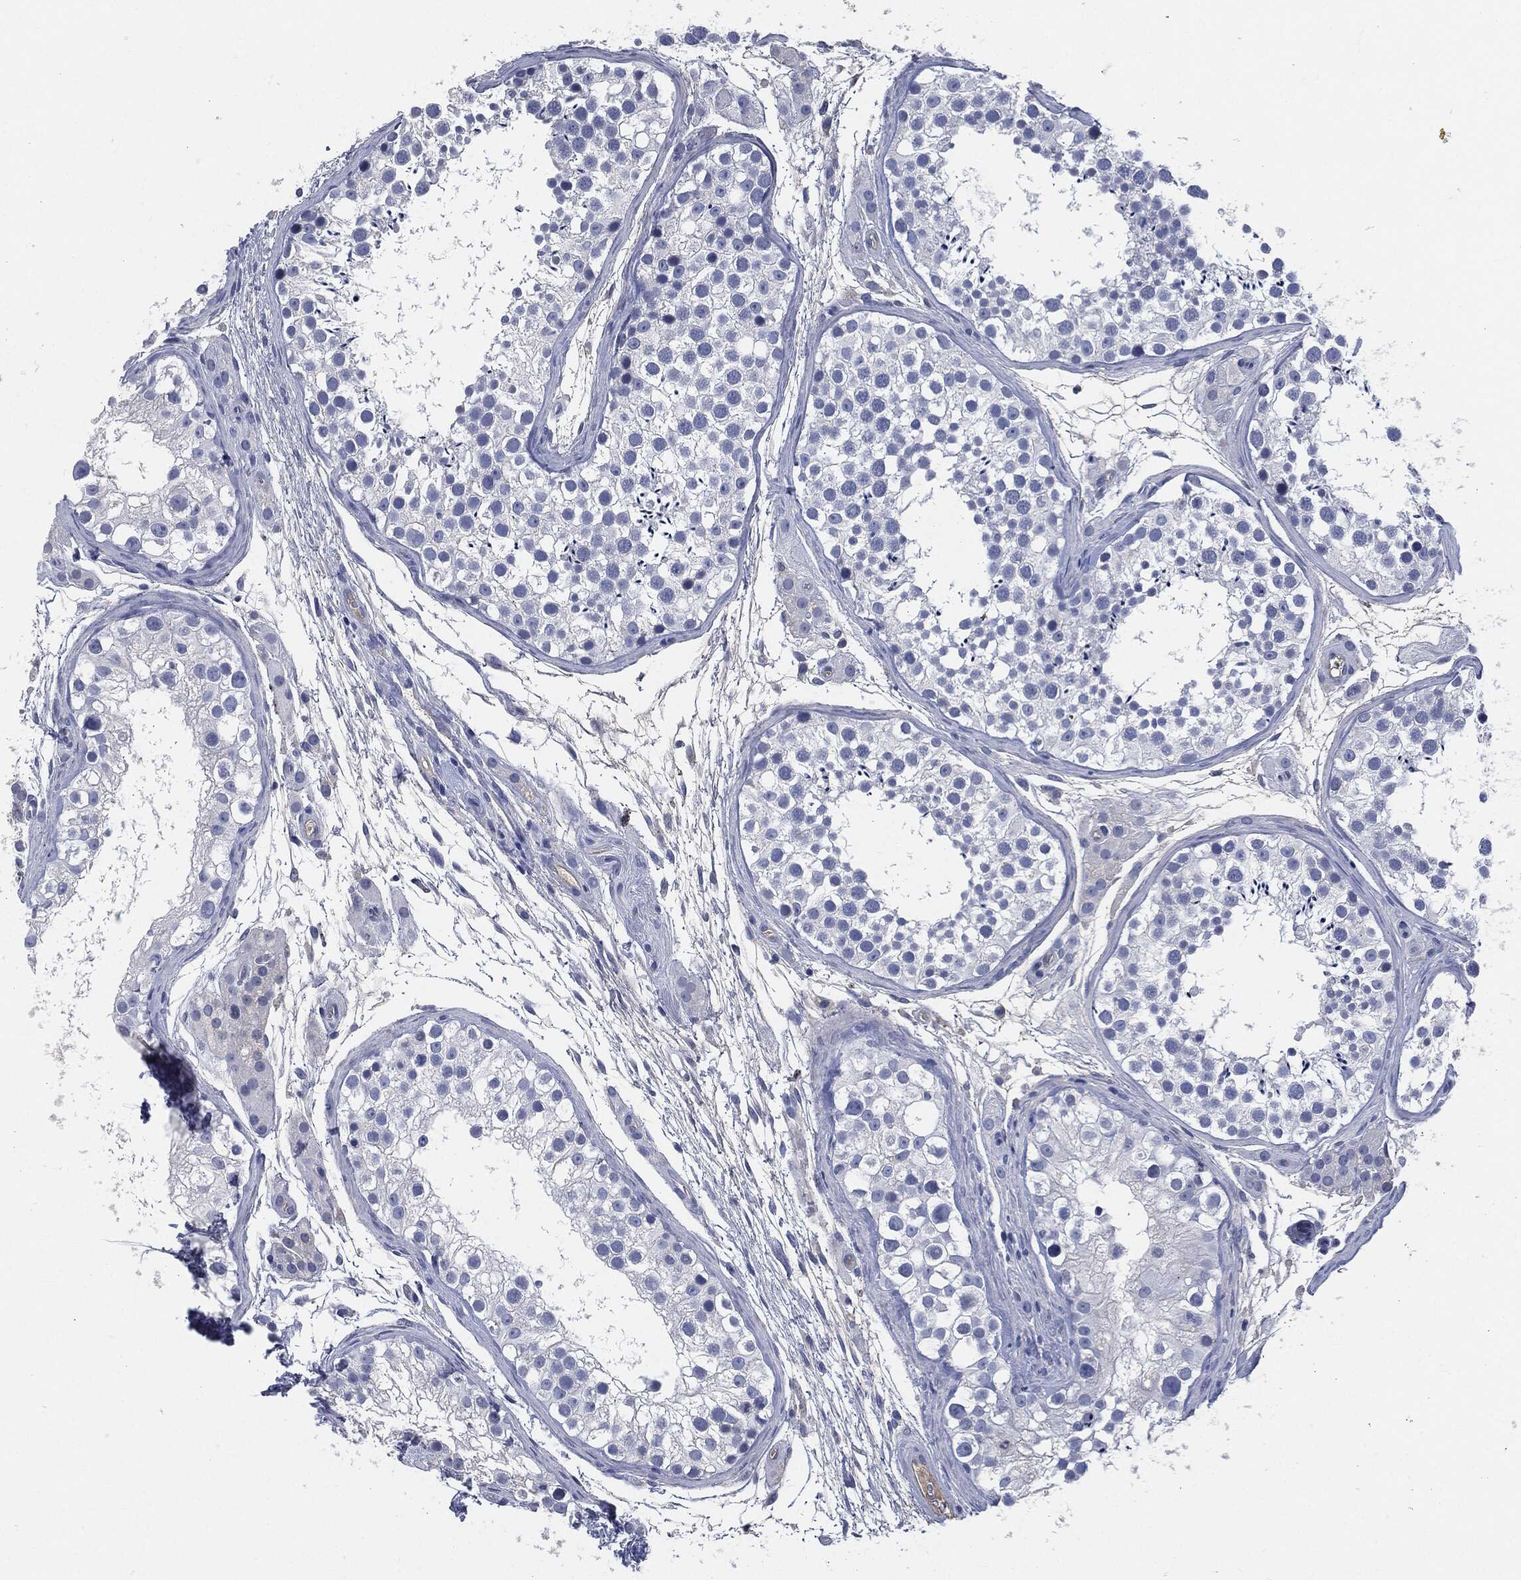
{"staining": {"intensity": "negative", "quantity": "none", "location": "none"}, "tissue": "testis", "cell_type": "Cells in seminiferous ducts", "image_type": "normal", "snomed": [{"axis": "morphology", "description": "Normal tissue, NOS"}, {"axis": "topography", "description": "Testis"}], "caption": "Human testis stained for a protein using immunohistochemistry (IHC) demonstrates no expression in cells in seminiferous ducts.", "gene": "CD27", "patient": {"sex": "male", "age": 31}}